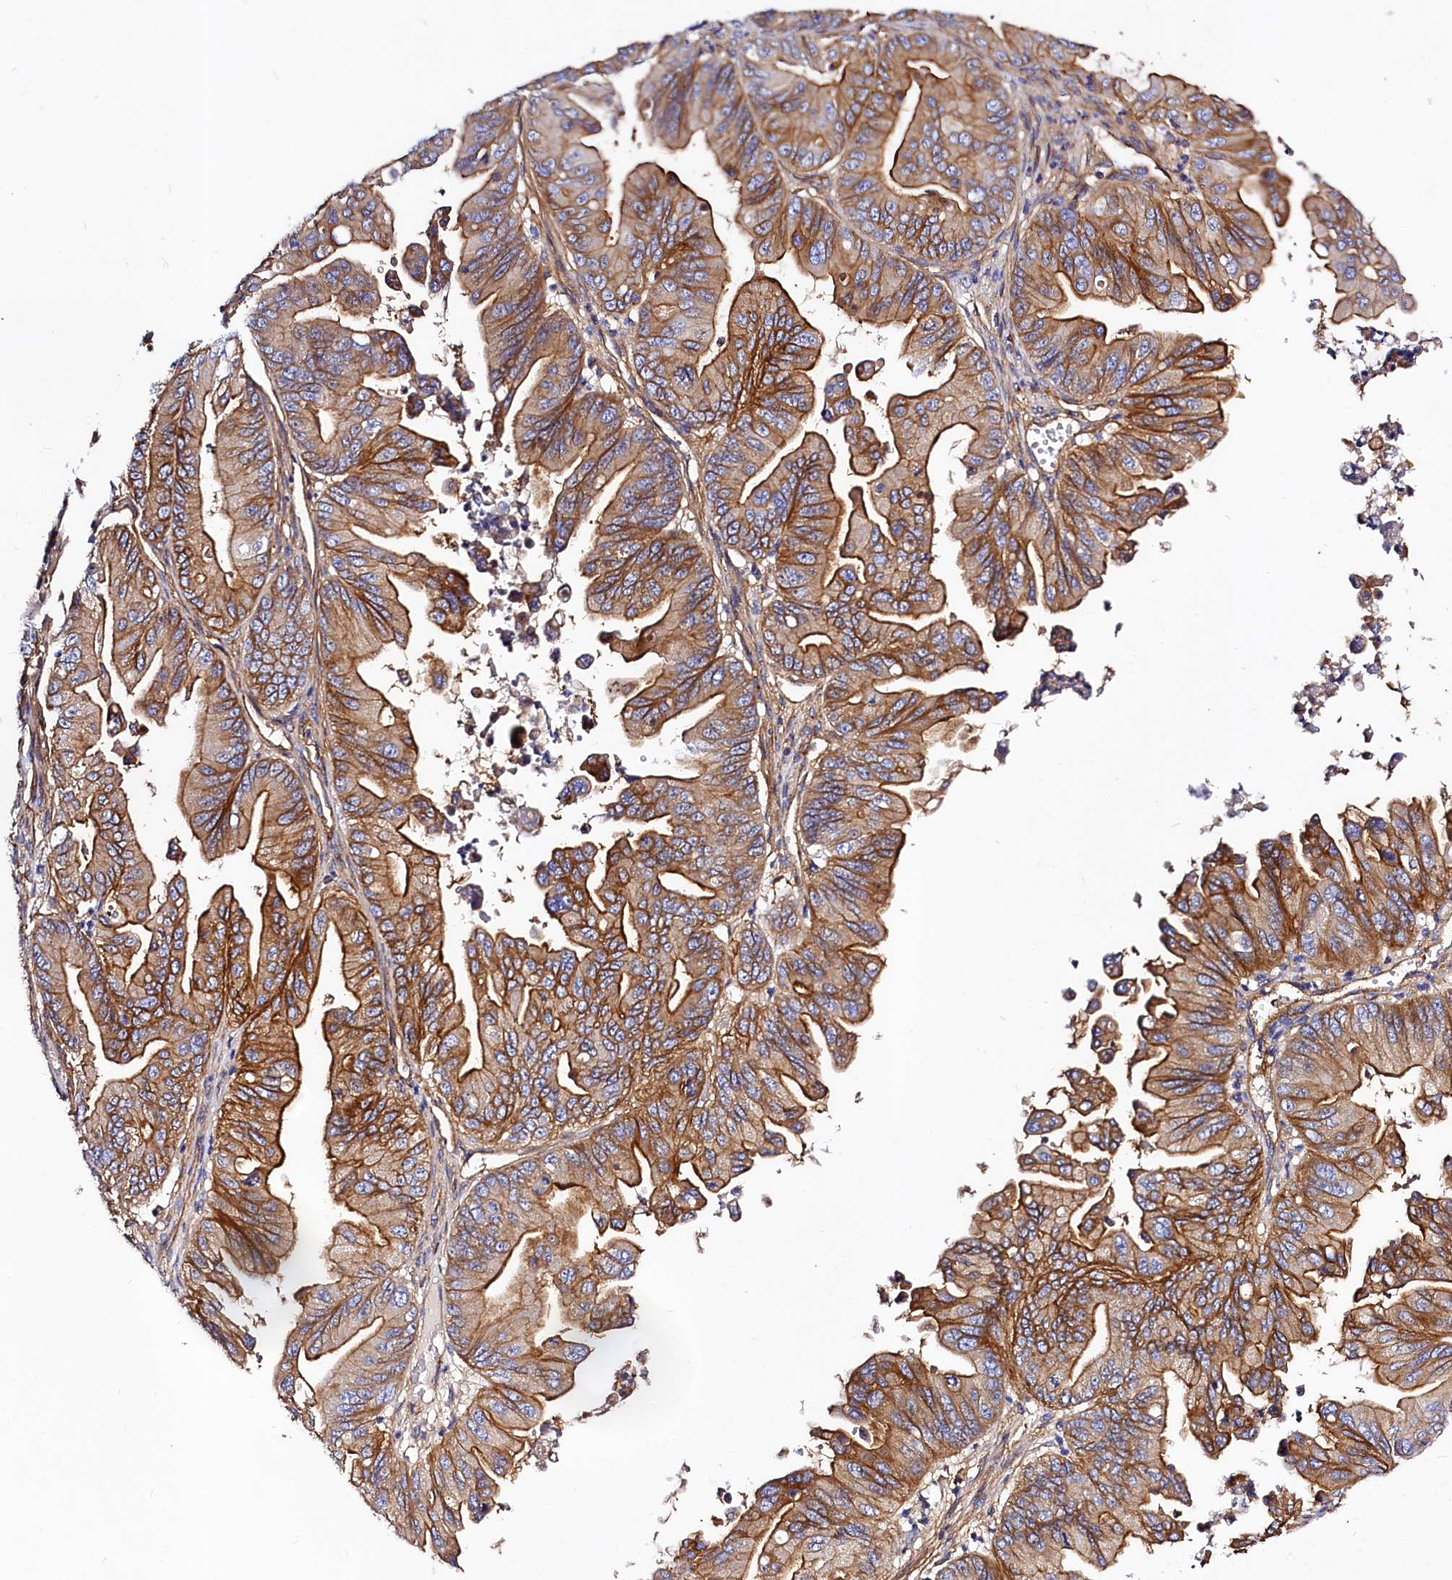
{"staining": {"intensity": "strong", "quantity": ">75%", "location": "cytoplasmic/membranous"}, "tissue": "ovarian cancer", "cell_type": "Tumor cells", "image_type": "cancer", "snomed": [{"axis": "morphology", "description": "Cystadenocarcinoma, mucinous, NOS"}, {"axis": "topography", "description": "Ovary"}], "caption": "Protein expression analysis of human ovarian cancer reveals strong cytoplasmic/membranous staining in about >75% of tumor cells. (IHC, brightfield microscopy, high magnification).", "gene": "ANO6", "patient": {"sex": "female", "age": 71}}